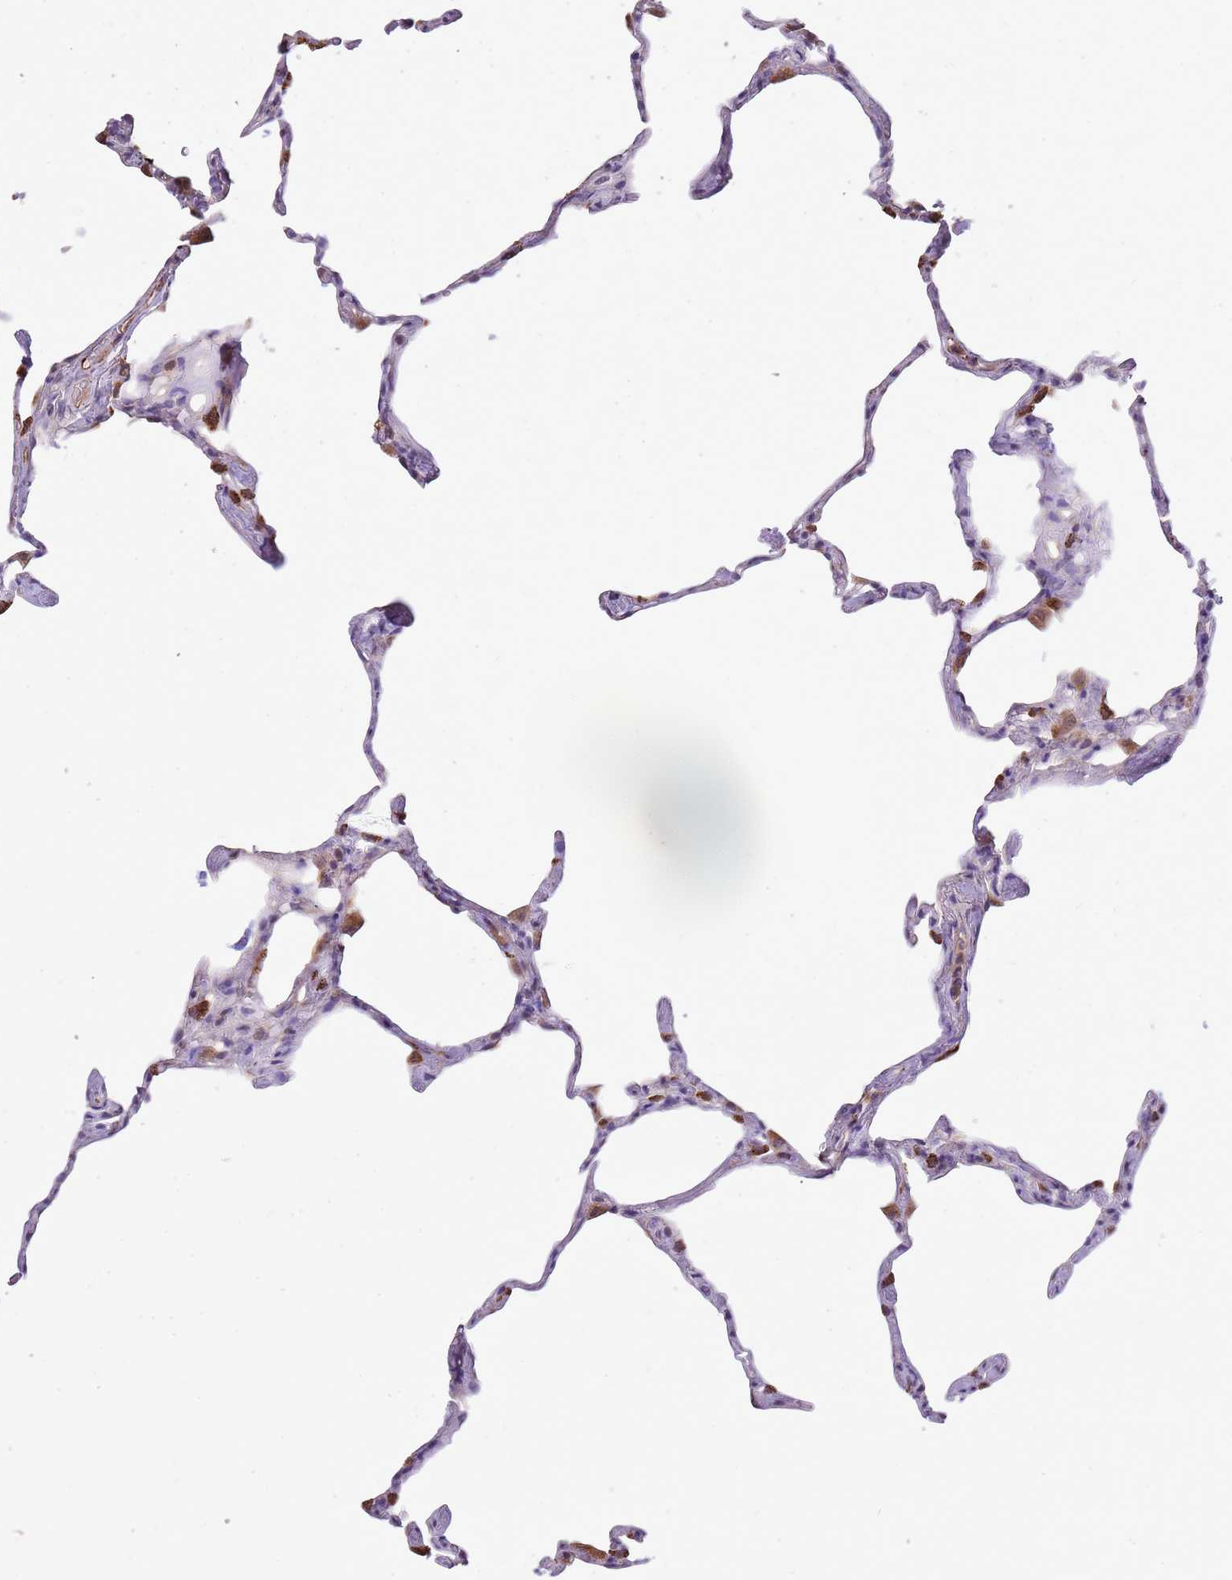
{"staining": {"intensity": "strong", "quantity": "25%-75%", "location": "cytoplasmic/membranous"}, "tissue": "lung", "cell_type": "Alveolar cells", "image_type": "normal", "snomed": [{"axis": "morphology", "description": "Normal tissue, NOS"}, {"axis": "topography", "description": "Lung"}], "caption": "A high amount of strong cytoplasmic/membranous positivity is appreciated in approximately 25%-75% of alveolar cells in normal lung.", "gene": "PCNX1", "patient": {"sex": "male", "age": 65}}